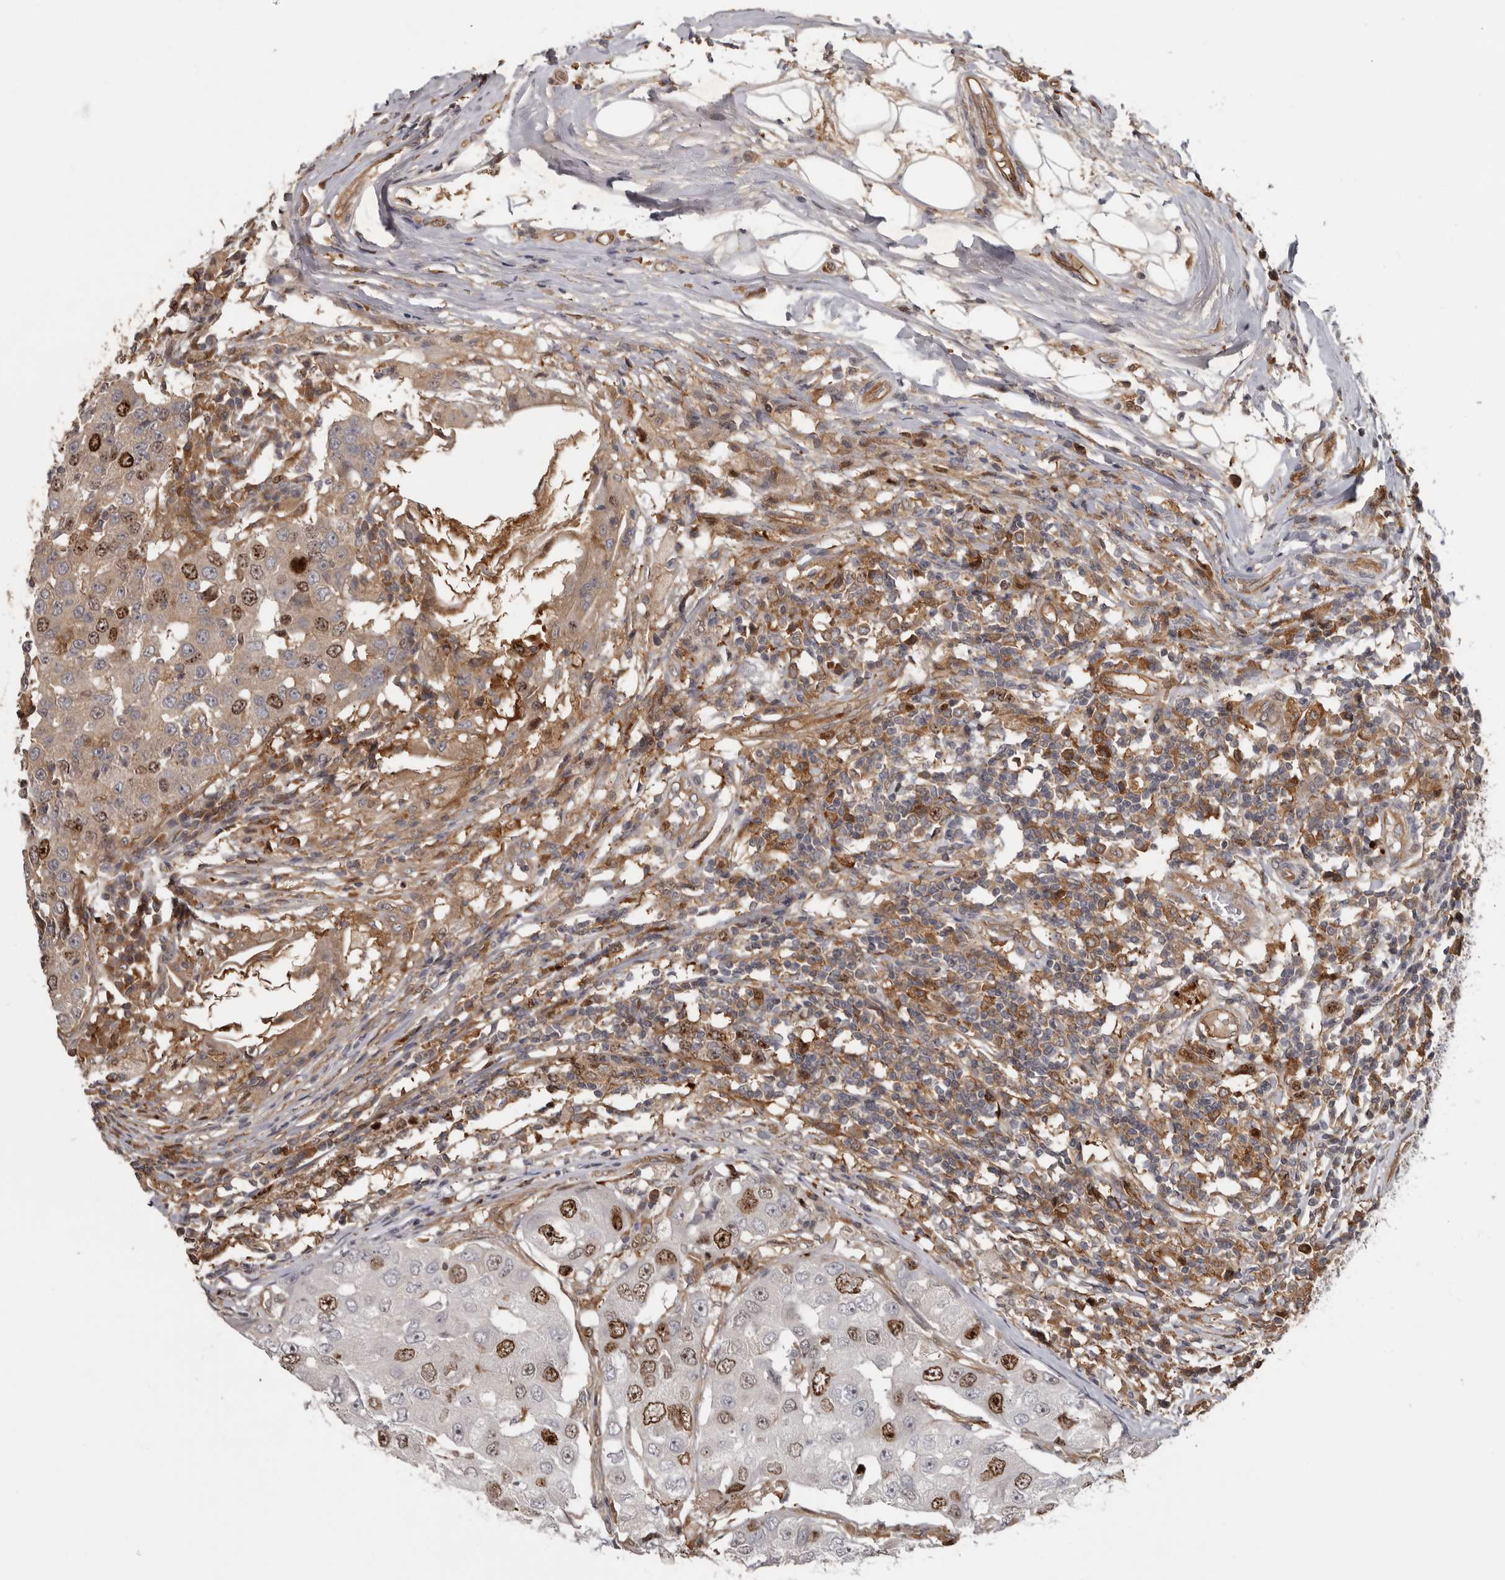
{"staining": {"intensity": "moderate", "quantity": "25%-75%", "location": "nuclear"}, "tissue": "breast cancer", "cell_type": "Tumor cells", "image_type": "cancer", "snomed": [{"axis": "morphology", "description": "Duct carcinoma"}, {"axis": "topography", "description": "Breast"}], "caption": "Moderate nuclear expression is appreciated in about 25%-75% of tumor cells in breast invasive ductal carcinoma. The staining was performed using DAB (3,3'-diaminobenzidine), with brown indicating positive protein expression. Nuclei are stained blue with hematoxylin.", "gene": "CDCA8", "patient": {"sex": "female", "age": 27}}